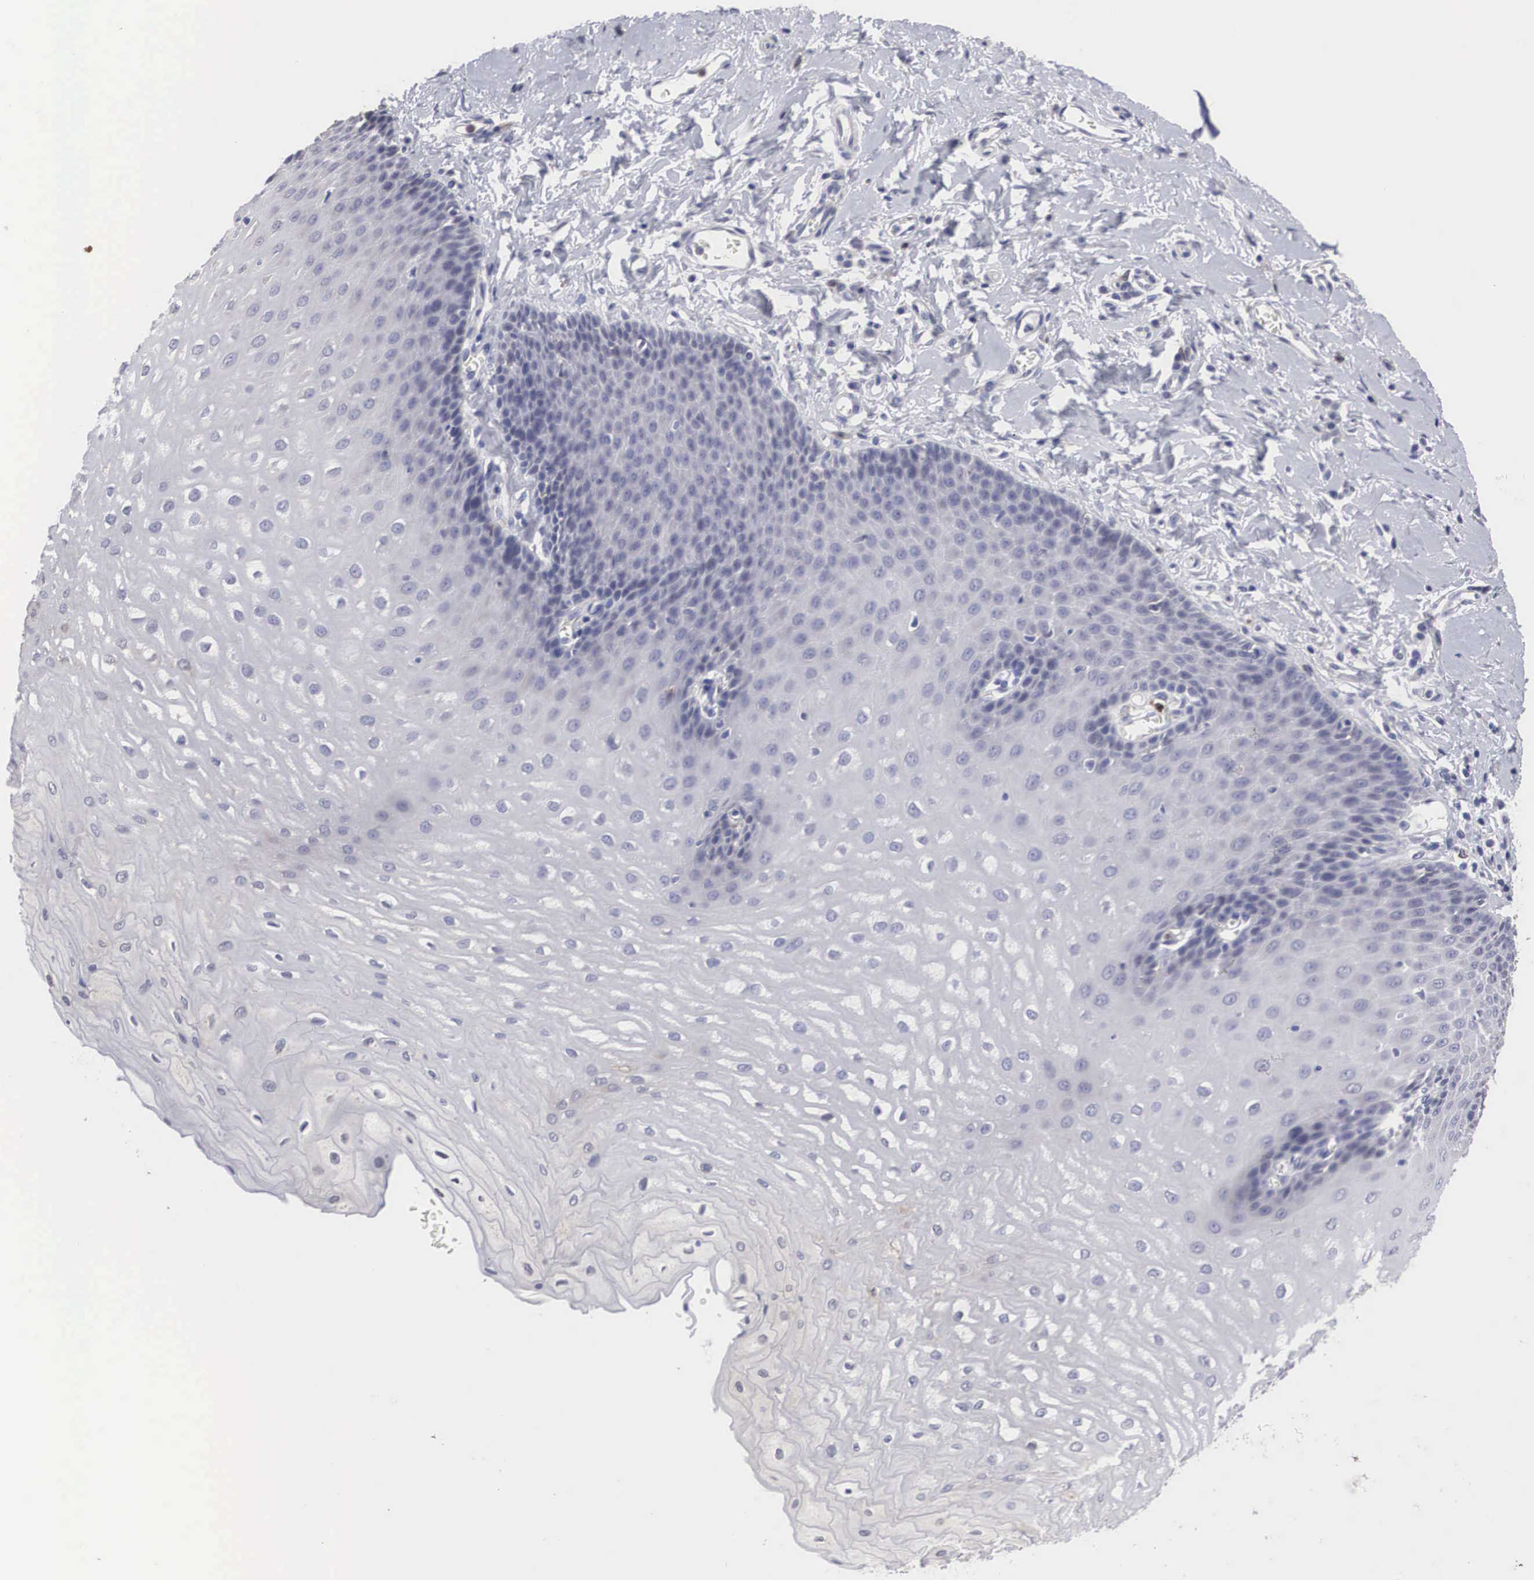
{"staining": {"intensity": "negative", "quantity": "none", "location": "none"}, "tissue": "esophagus", "cell_type": "Squamous epithelial cells", "image_type": "normal", "snomed": [{"axis": "morphology", "description": "Normal tissue, NOS"}, {"axis": "topography", "description": "Esophagus"}], "caption": "This is an immunohistochemistry (IHC) histopathology image of normal human esophagus. There is no positivity in squamous epithelial cells.", "gene": "HMOX1", "patient": {"sex": "male", "age": 70}}